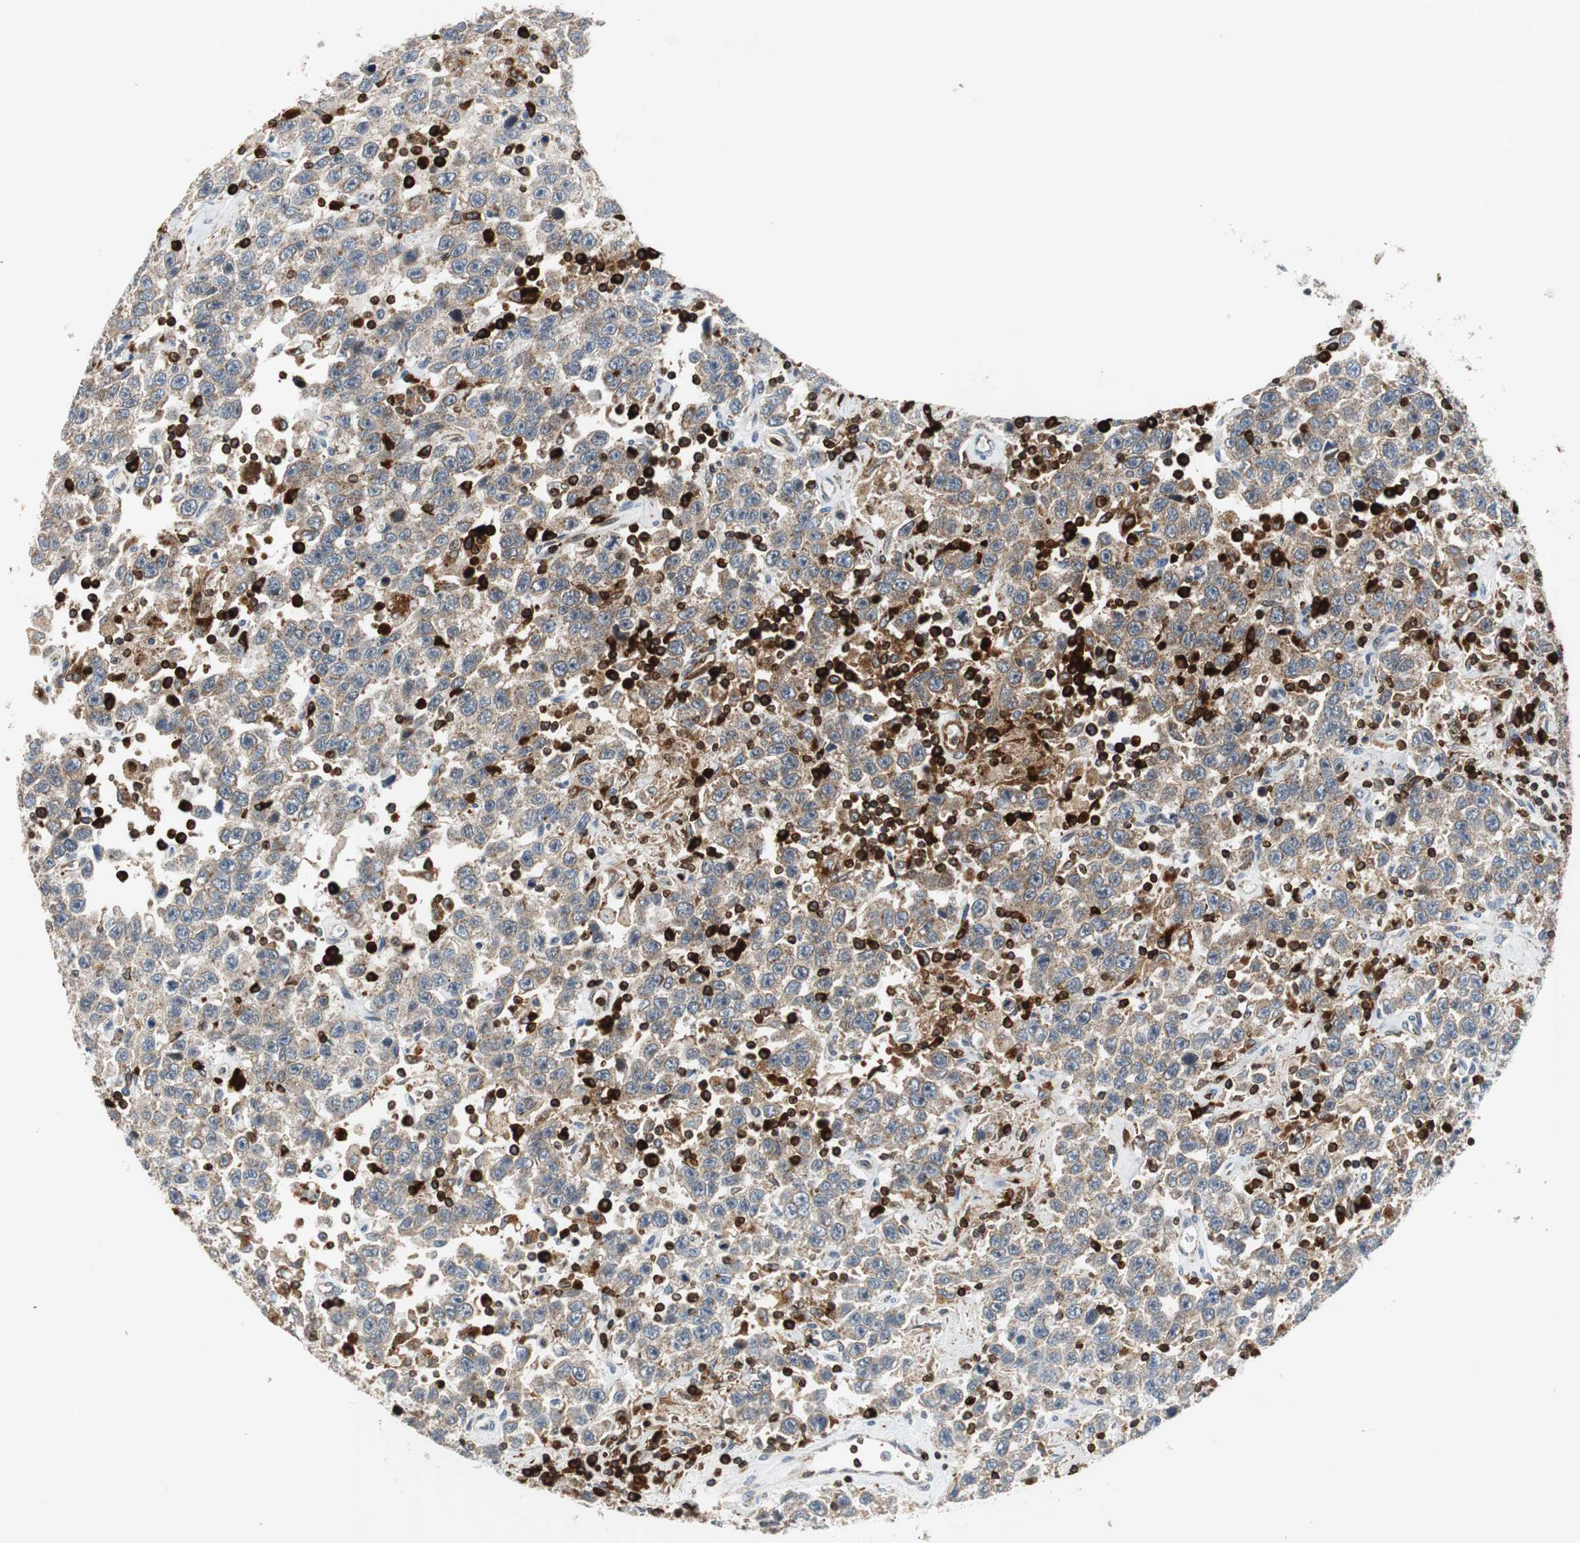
{"staining": {"intensity": "weak", "quantity": "25%-75%", "location": "cytoplasmic/membranous"}, "tissue": "testis cancer", "cell_type": "Tumor cells", "image_type": "cancer", "snomed": [{"axis": "morphology", "description": "Seminoma, NOS"}, {"axis": "topography", "description": "Testis"}], "caption": "Testis cancer stained with DAB (3,3'-diaminobenzidine) immunohistochemistry (IHC) shows low levels of weak cytoplasmic/membranous expression in approximately 25%-75% of tumor cells.", "gene": "TUBA4A", "patient": {"sex": "male", "age": 41}}